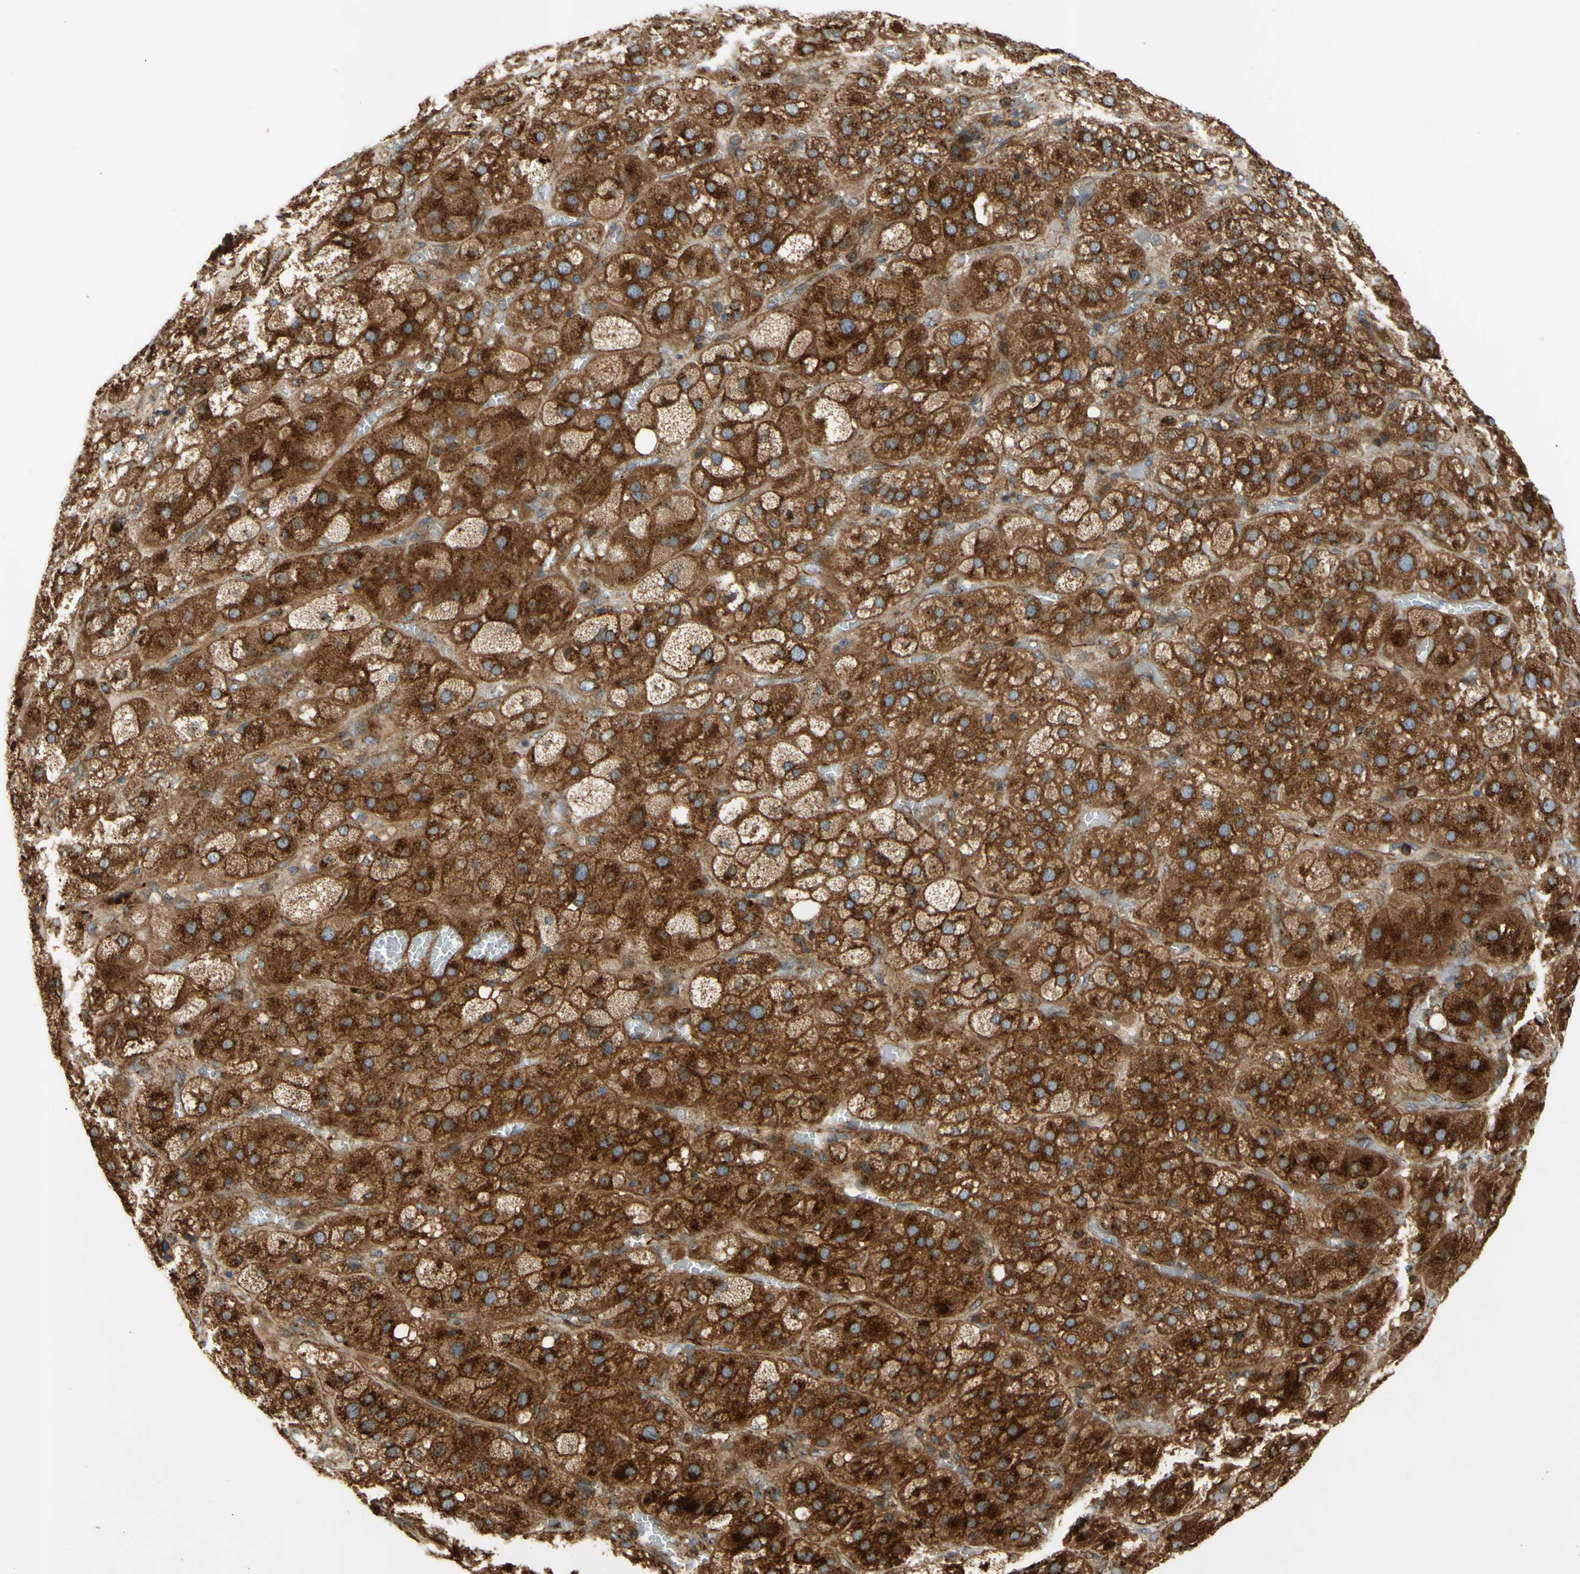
{"staining": {"intensity": "strong", "quantity": ">75%", "location": "cytoplasmic/membranous"}, "tissue": "adrenal gland", "cell_type": "Glandular cells", "image_type": "normal", "snomed": [{"axis": "morphology", "description": "Normal tissue, NOS"}, {"axis": "topography", "description": "Adrenal gland"}], "caption": "Immunohistochemistry (IHC) of normal human adrenal gland demonstrates high levels of strong cytoplasmic/membranous expression in approximately >75% of glandular cells.", "gene": "TUBG2", "patient": {"sex": "female", "age": 47}}